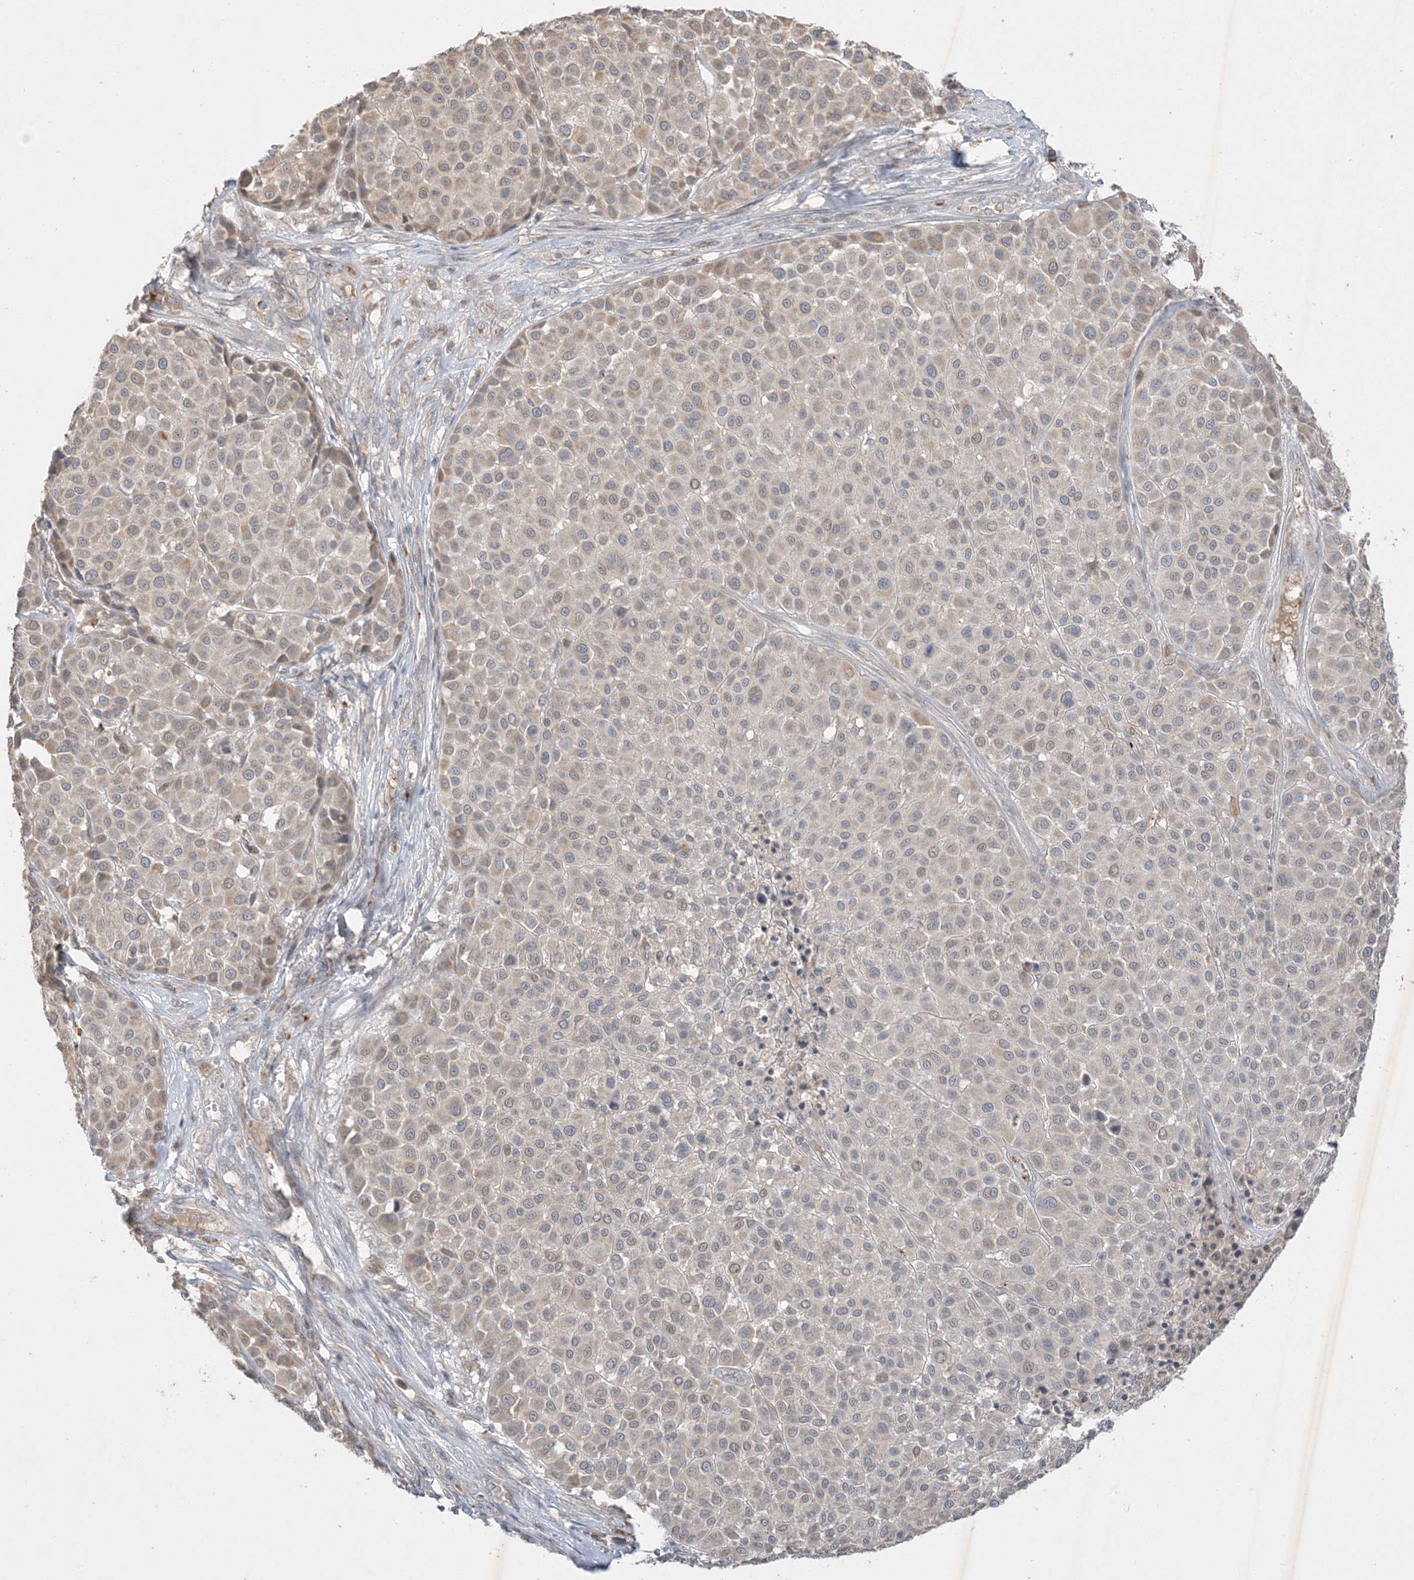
{"staining": {"intensity": "negative", "quantity": "none", "location": "none"}, "tissue": "melanoma", "cell_type": "Tumor cells", "image_type": "cancer", "snomed": [{"axis": "morphology", "description": "Malignant melanoma, Metastatic site"}, {"axis": "topography", "description": "Soft tissue"}], "caption": "Tumor cells are negative for brown protein staining in melanoma.", "gene": "PRSS36", "patient": {"sex": "male", "age": 41}}